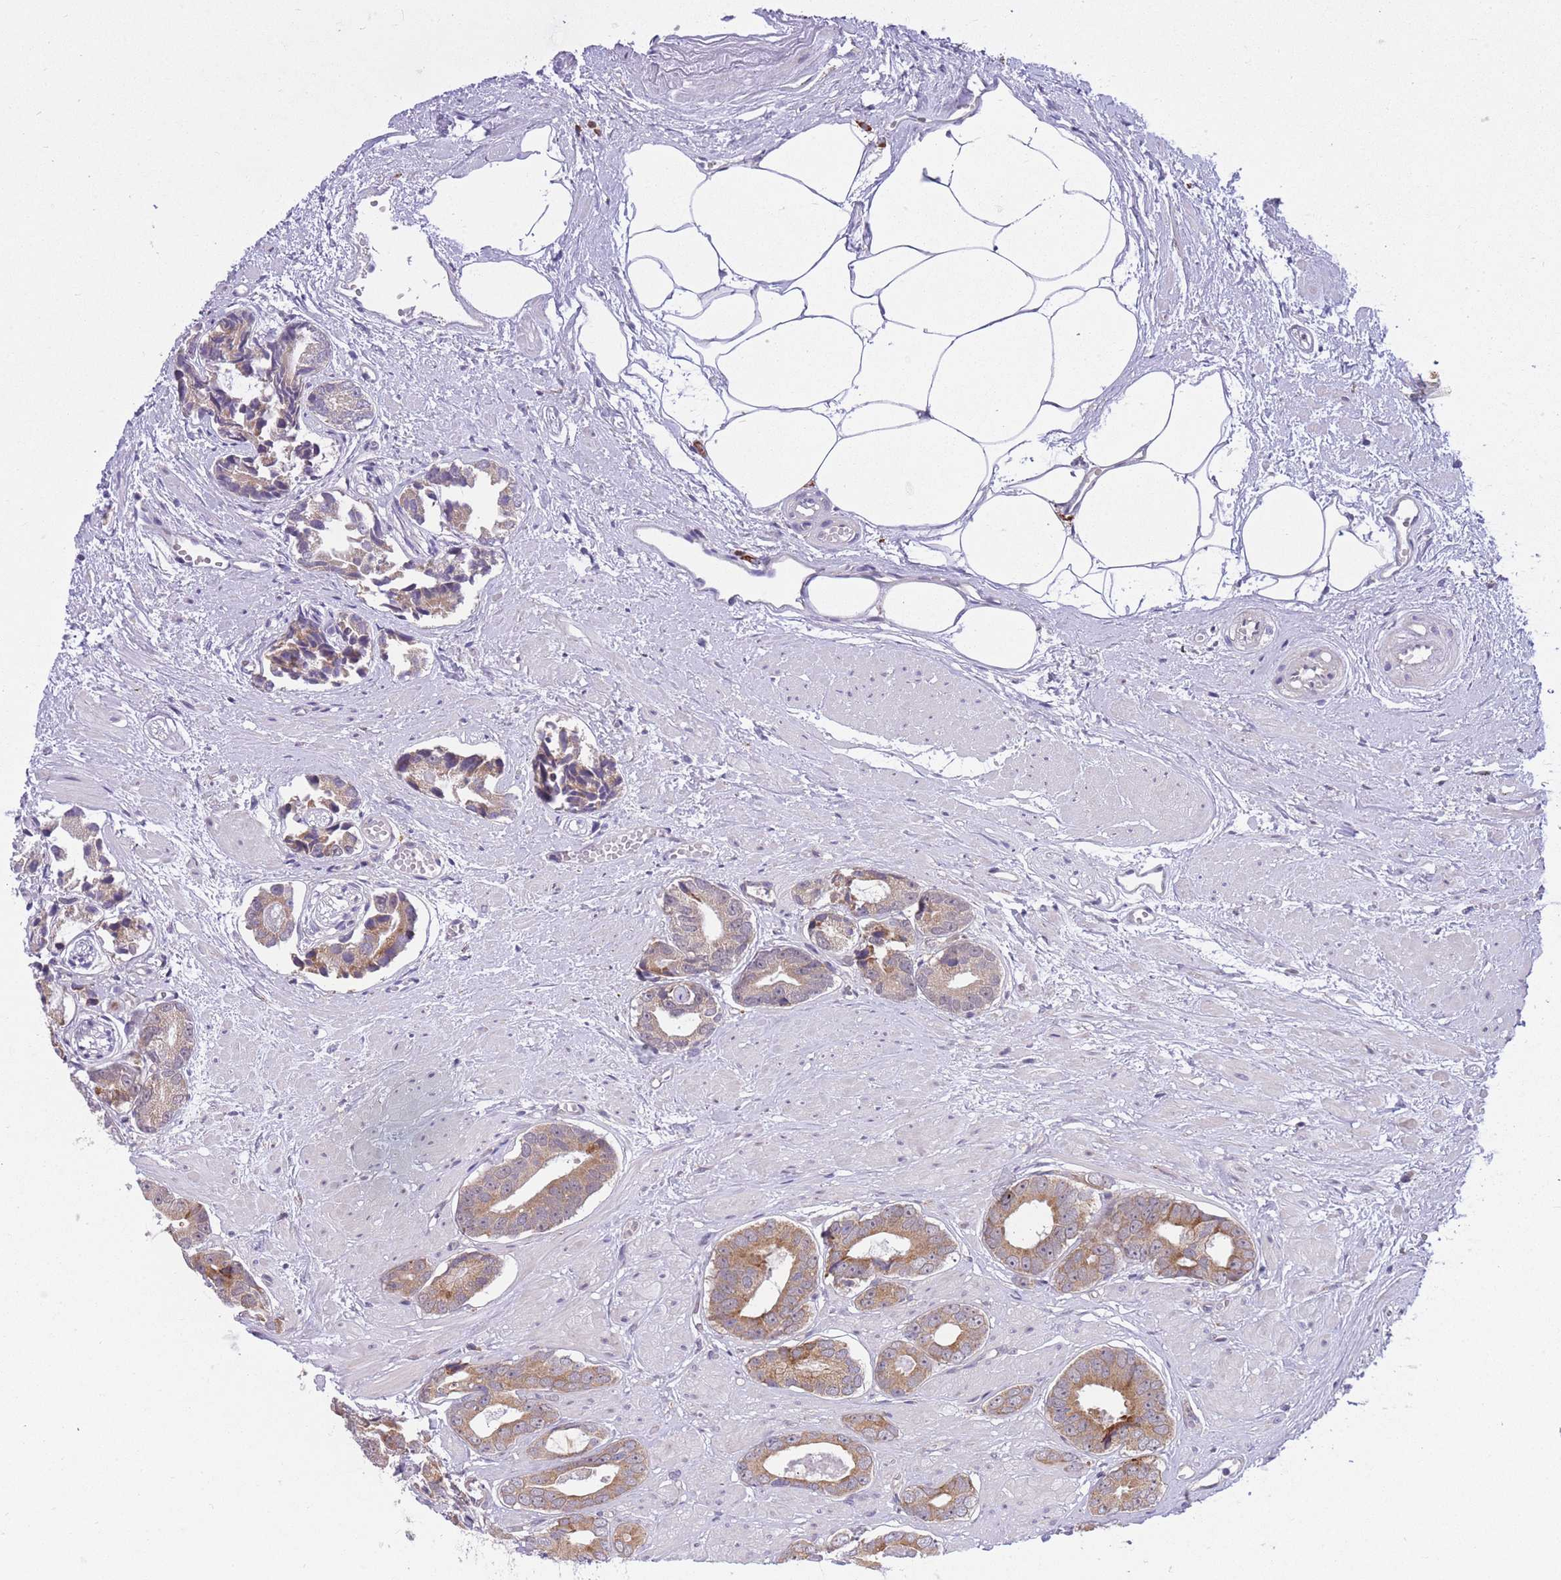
{"staining": {"intensity": "moderate", "quantity": ">75%", "location": "cytoplasmic/membranous"}, "tissue": "prostate cancer", "cell_type": "Tumor cells", "image_type": "cancer", "snomed": [{"axis": "morphology", "description": "Adenocarcinoma, Low grade"}, {"axis": "topography", "description": "Prostate"}], "caption": "Prostate cancer stained with a protein marker displays moderate staining in tumor cells.", "gene": "EXOSC8", "patient": {"sex": "male", "age": 64}}